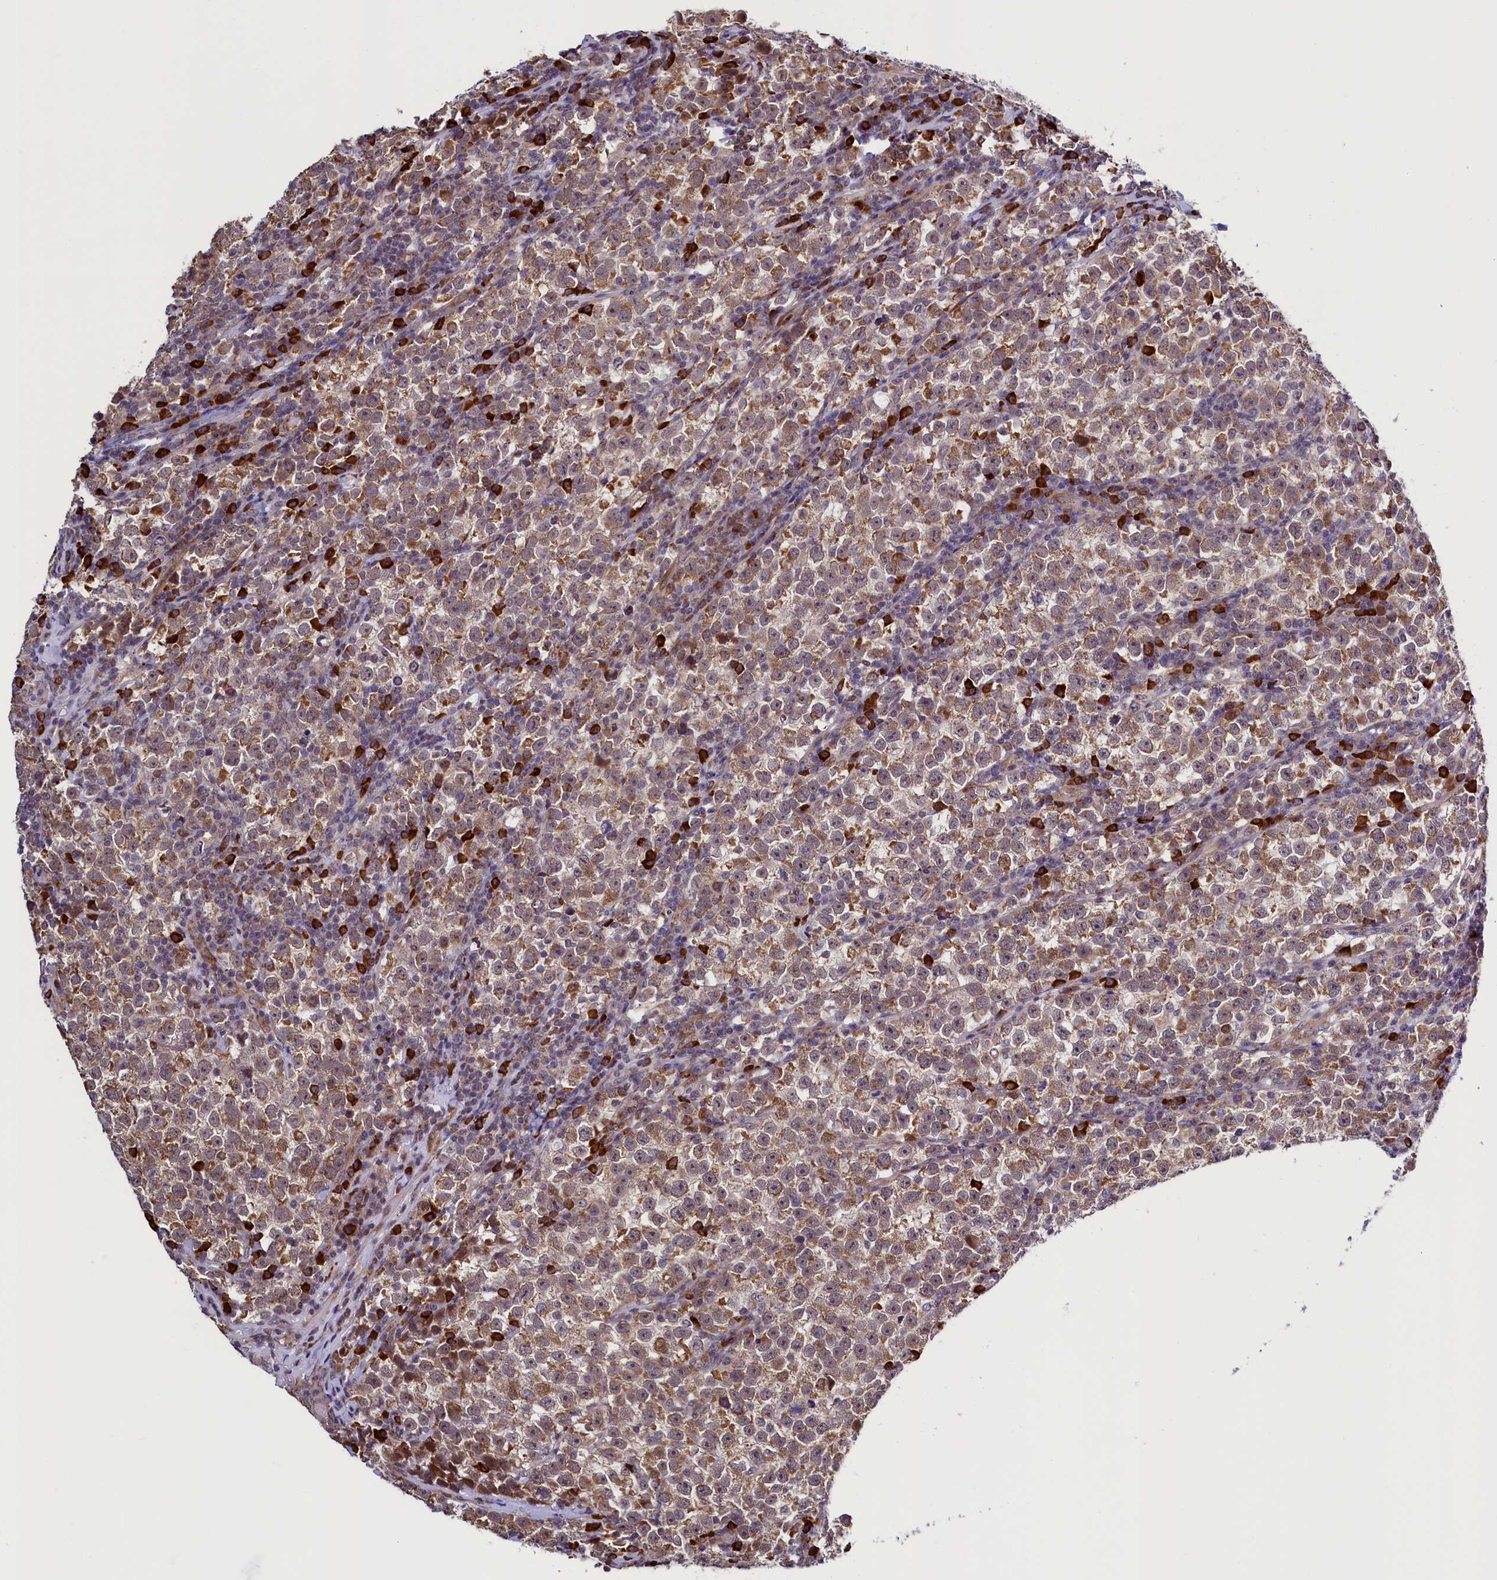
{"staining": {"intensity": "moderate", "quantity": ">75%", "location": "cytoplasmic/membranous"}, "tissue": "testis cancer", "cell_type": "Tumor cells", "image_type": "cancer", "snomed": [{"axis": "morphology", "description": "Normal tissue, NOS"}, {"axis": "morphology", "description": "Seminoma, NOS"}, {"axis": "topography", "description": "Testis"}], "caption": "Protein analysis of testis cancer tissue exhibits moderate cytoplasmic/membranous positivity in approximately >75% of tumor cells.", "gene": "RBFA", "patient": {"sex": "male", "age": 43}}